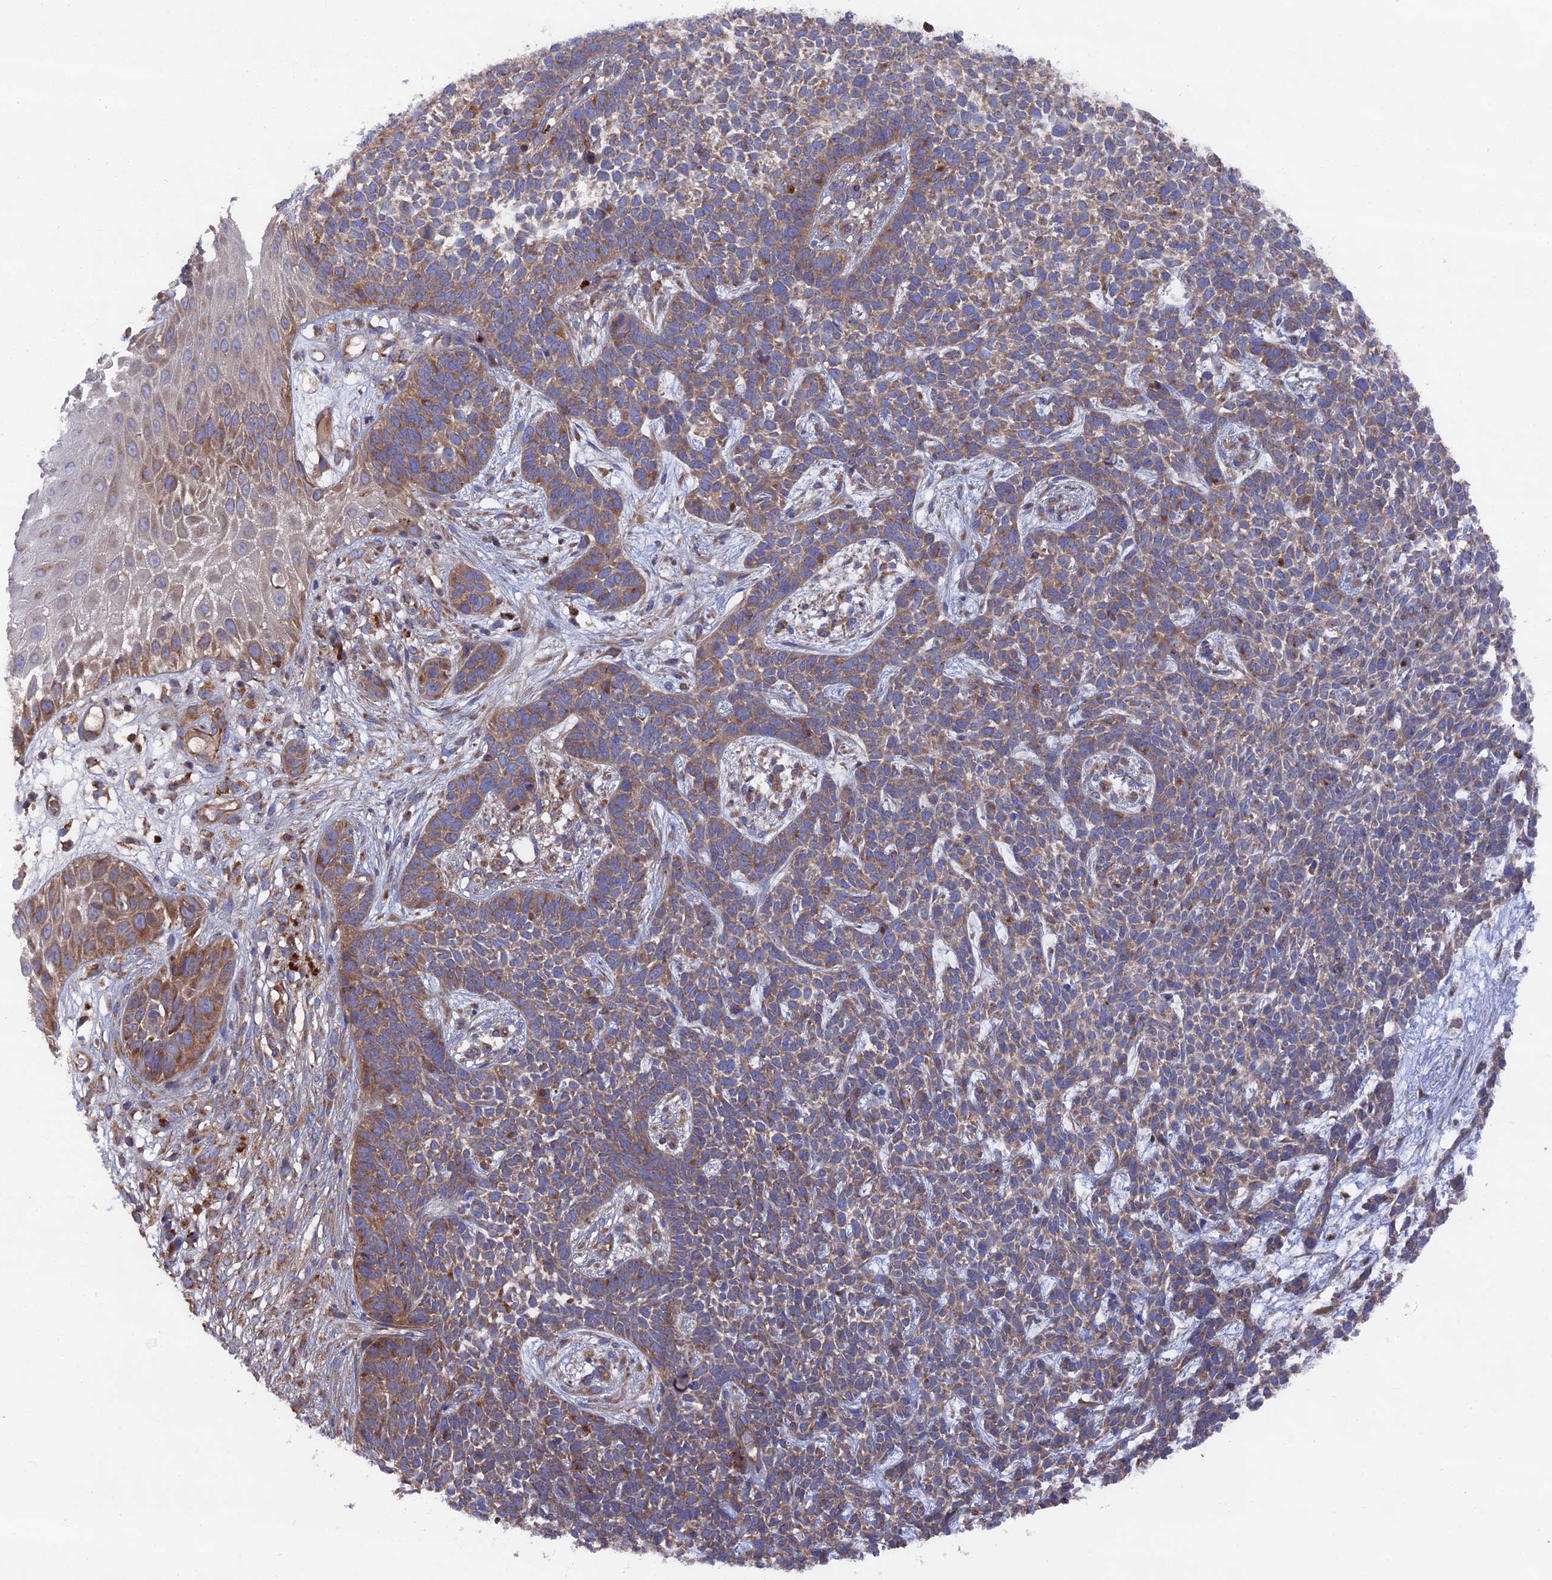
{"staining": {"intensity": "moderate", "quantity": ">75%", "location": "cytoplasmic/membranous"}, "tissue": "skin cancer", "cell_type": "Tumor cells", "image_type": "cancer", "snomed": [{"axis": "morphology", "description": "Basal cell carcinoma"}, {"axis": "topography", "description": "Skin"}], "caption": "A brown stain highlights moderate cytoplasmic/membranous staining of a protein in skin basal cell carcinoma tumor cells.", "gene": "TELO2", "patient": {"sex": "female", "age": 84}}